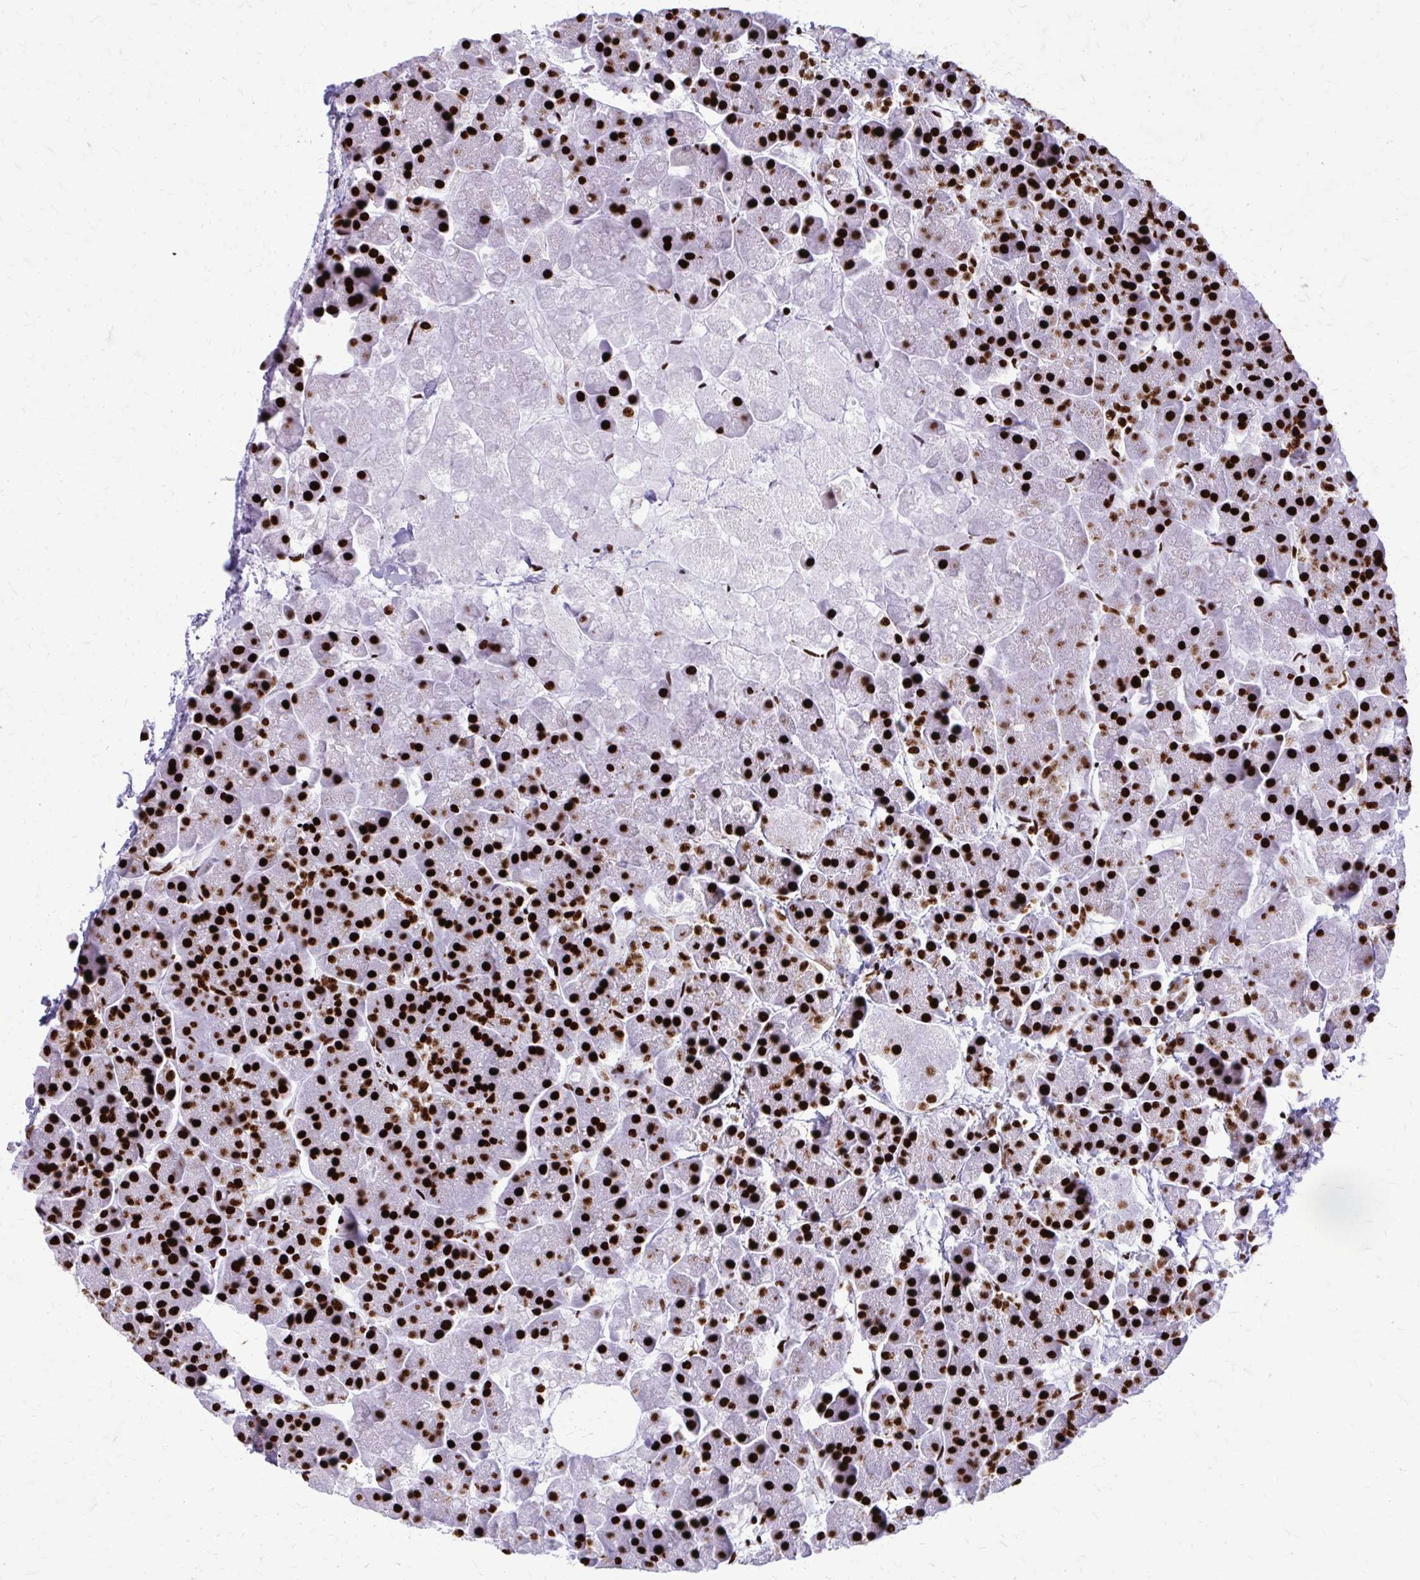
{"staining": {"intensity": "strong", "quantity": ">75%", "location": "nuclear"}, "tissue": "pancreas", "cell_type": "Exocrine glandular cells", "image_type": "normal", "snomed": [{"axis": "morphology", "description": "Normal tissue, NOS"}, {"axis": "topography", "description": "Pancreas"}, {"axis": "topography", "description": "Peripheral nerve tissue"}], "caption": "Brown immunohistochemical staining in unremarkable pancreas reveals strong nuclear staining in approximately >75% of exocrine glandular cells.", "gene": "SFPQ", "patient": {"sex": "male", "age": 54}}